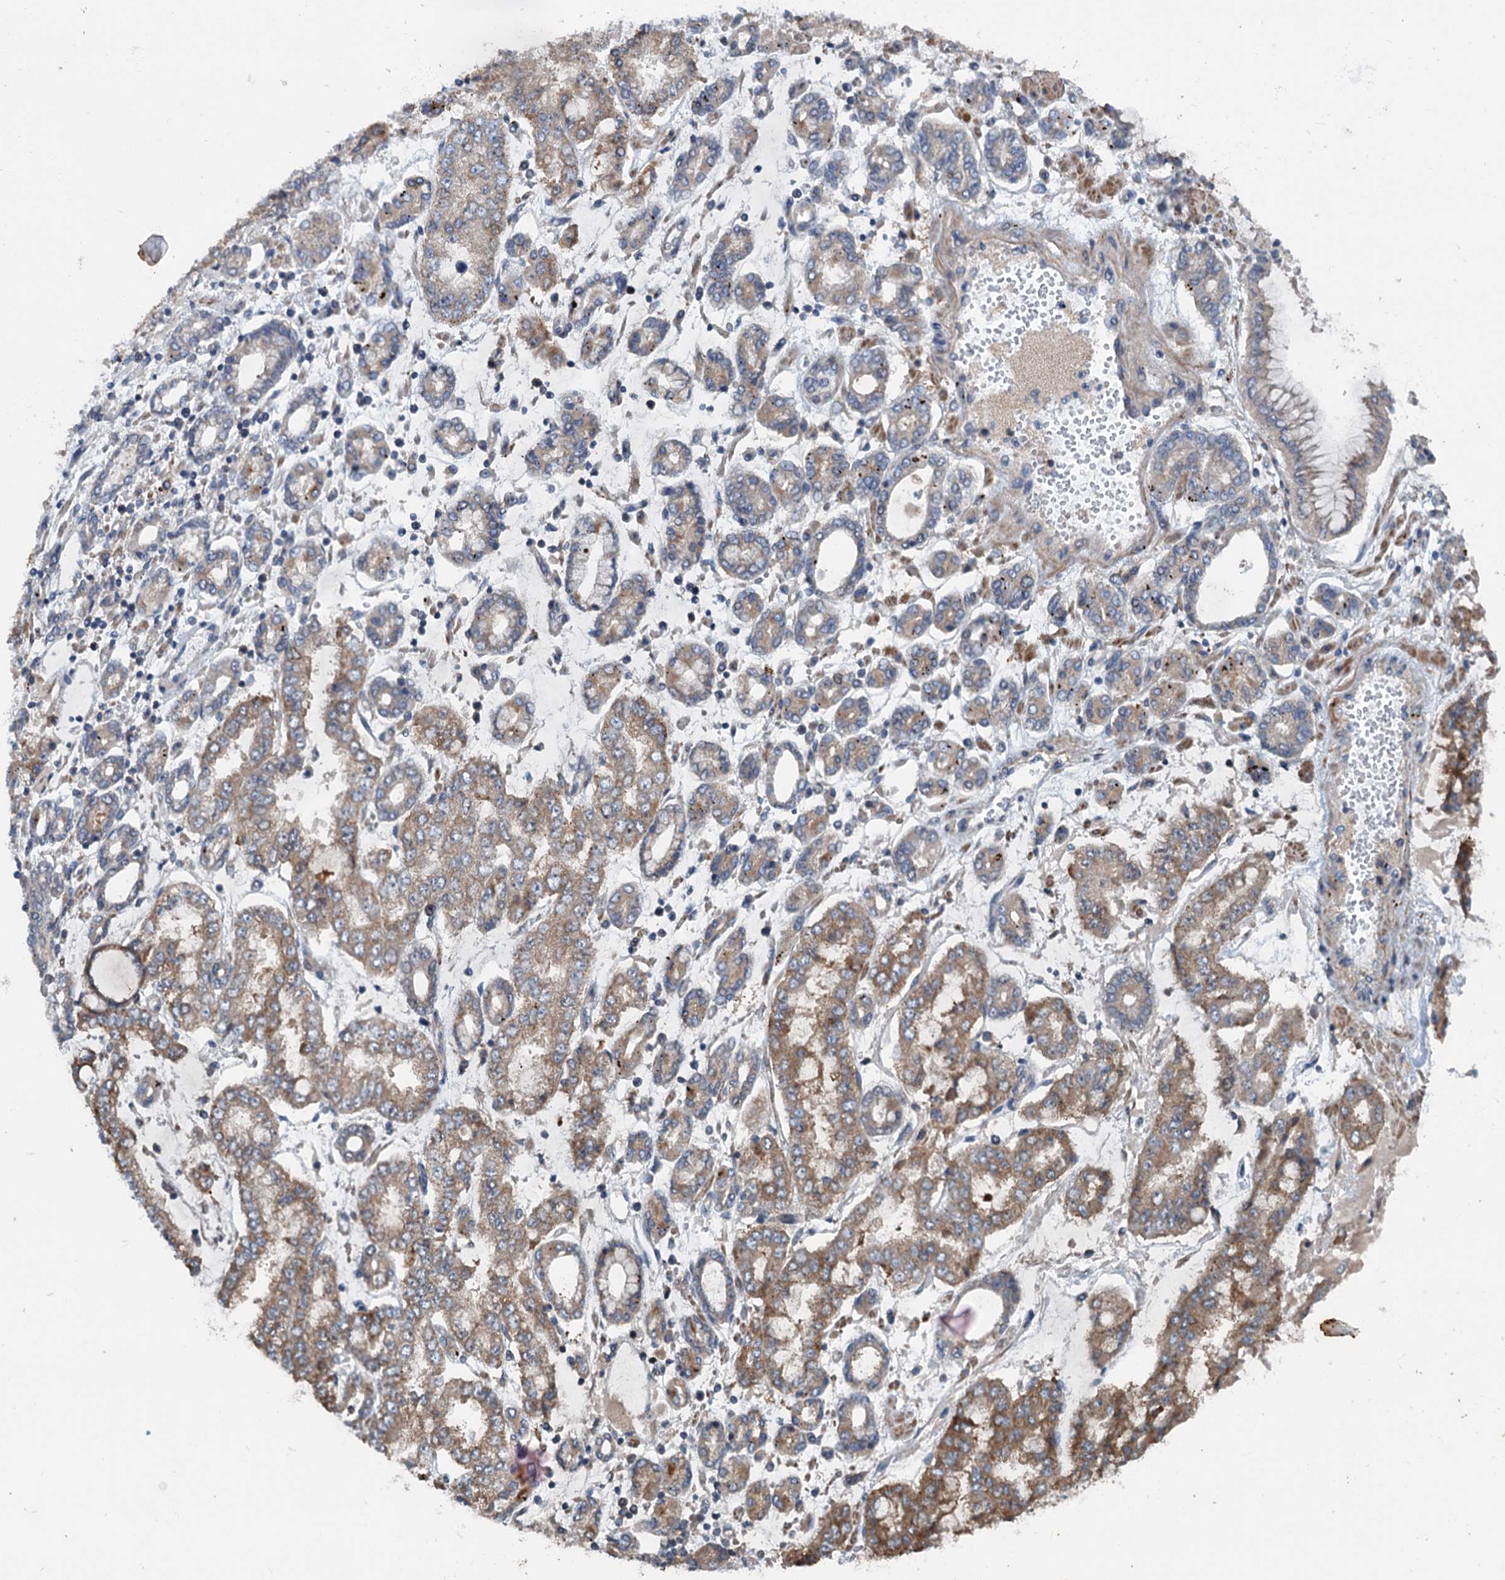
{"staining": {"intensity": "moderate", "quantity": "25%-75%", "location": "cytoplasmic/membranous"}, "tissue": "stomach cancer", "cell_type": "Tumor cells", "image_type": "cancer", "snomed": [{"axis": "morphology", "description": "Adenocarcinoma, NOS"}, {"axis": "topography", "description": "Stomach"}], "caption": "Protein analysis of adenocarcinoma (stomach) tissue reveals moderate cytoplasmic/membranous expression in approximately 25%-75% of tumor cells. The protein is shown in brown color, while the nuclei are stained blue.", "gene": "TEDC1", "patient": {"sex": "male", "age": 76}}